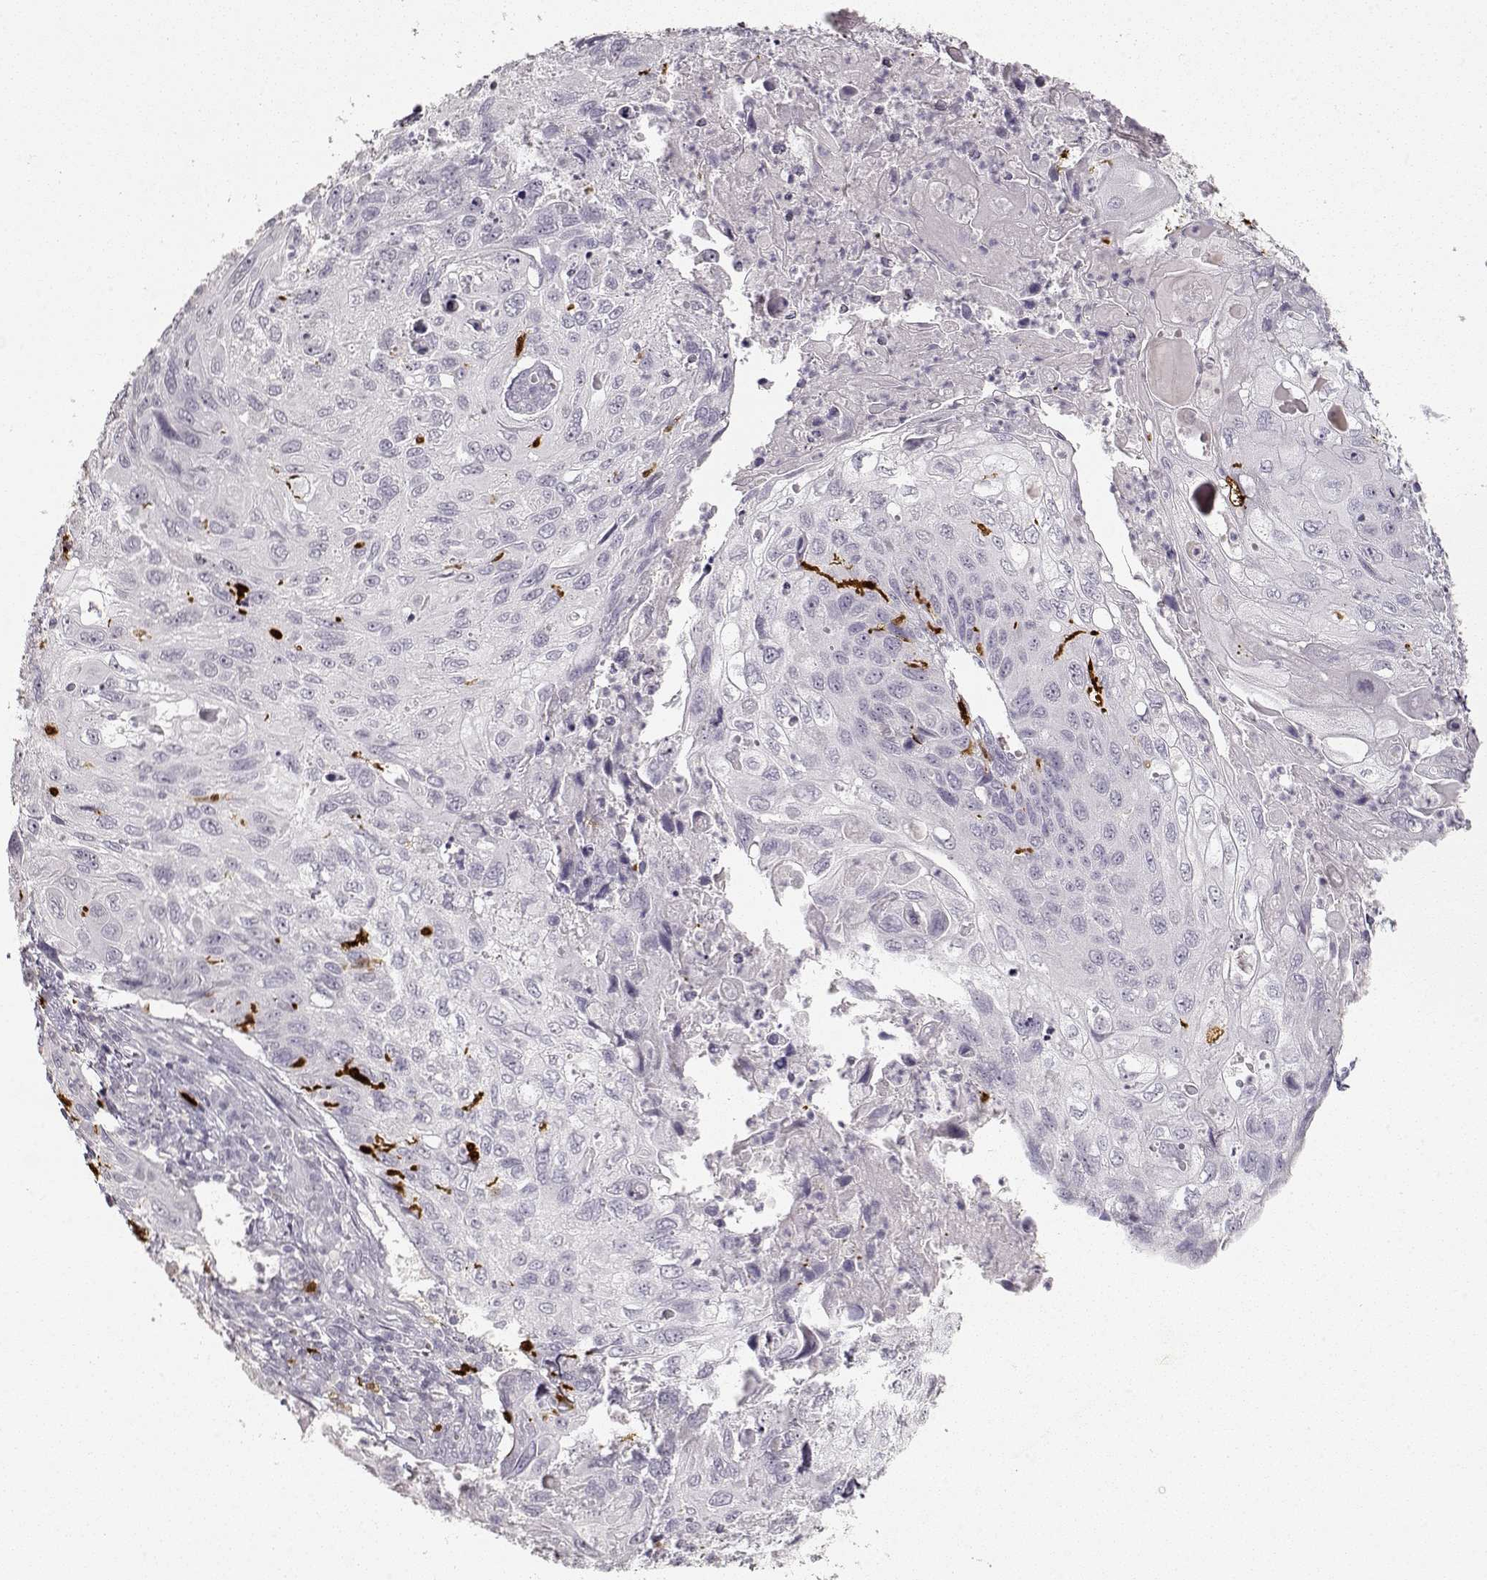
{"staining": {"intensity": "negative", "quantity": "none", "location": "none"}, "tissue": "cervical cancer", "cell_type": "Tumor cells", "image_type": "cancer", "snomed": [{"axis": "morphology", "description": "Squamous cell carcinoma, NOS"}, {"axis": "topography", "description": "Cervix"}], "caption": "Image shows no protein staining in tumor cells of squamous cell carcinoma (cervical) tissue.", "gene": "S100B", "patient": {"sex": "female", "age": 70}}